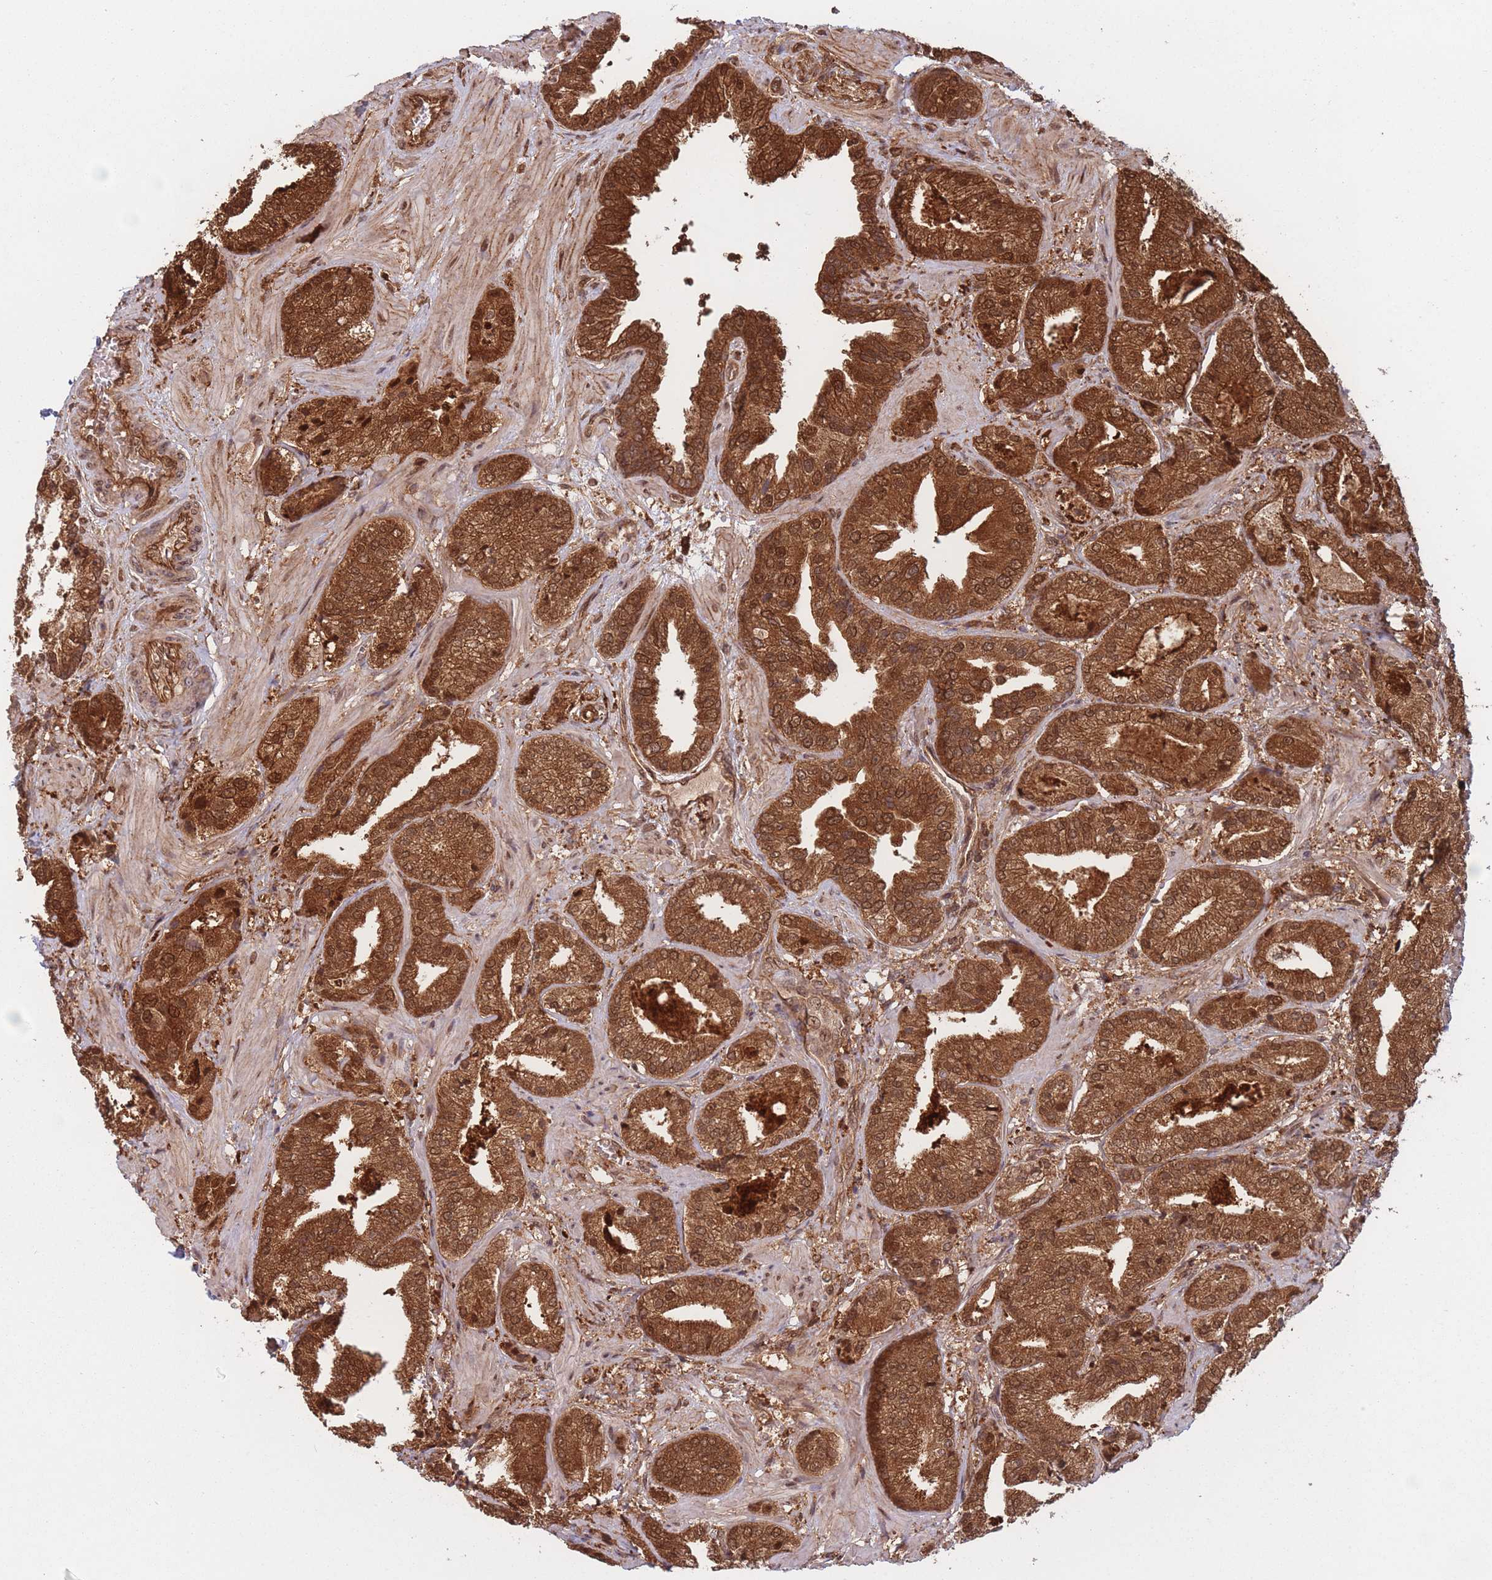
{"staining": {"intensity": "strong", "quantity": ">75%", "location": "cytoplasmic/membranous,nuclear"}, "tissue": "prostate cancer", "cell_type": "Tumor cells", "image_type": "cancer", "snomed": [{"axis": "morphology", "description": "Adenocarcinoma, High grade"}, {"axis": "topography", "description": "Prostate"}], "caption": "This image displays IHC staining of prostate cancer, with high strong cytoplasmic/membranous and nuclear expression in about >75% of tumor cells.", "gene": "PODXL2", "patient": {"sex": "male", "age": 63}}